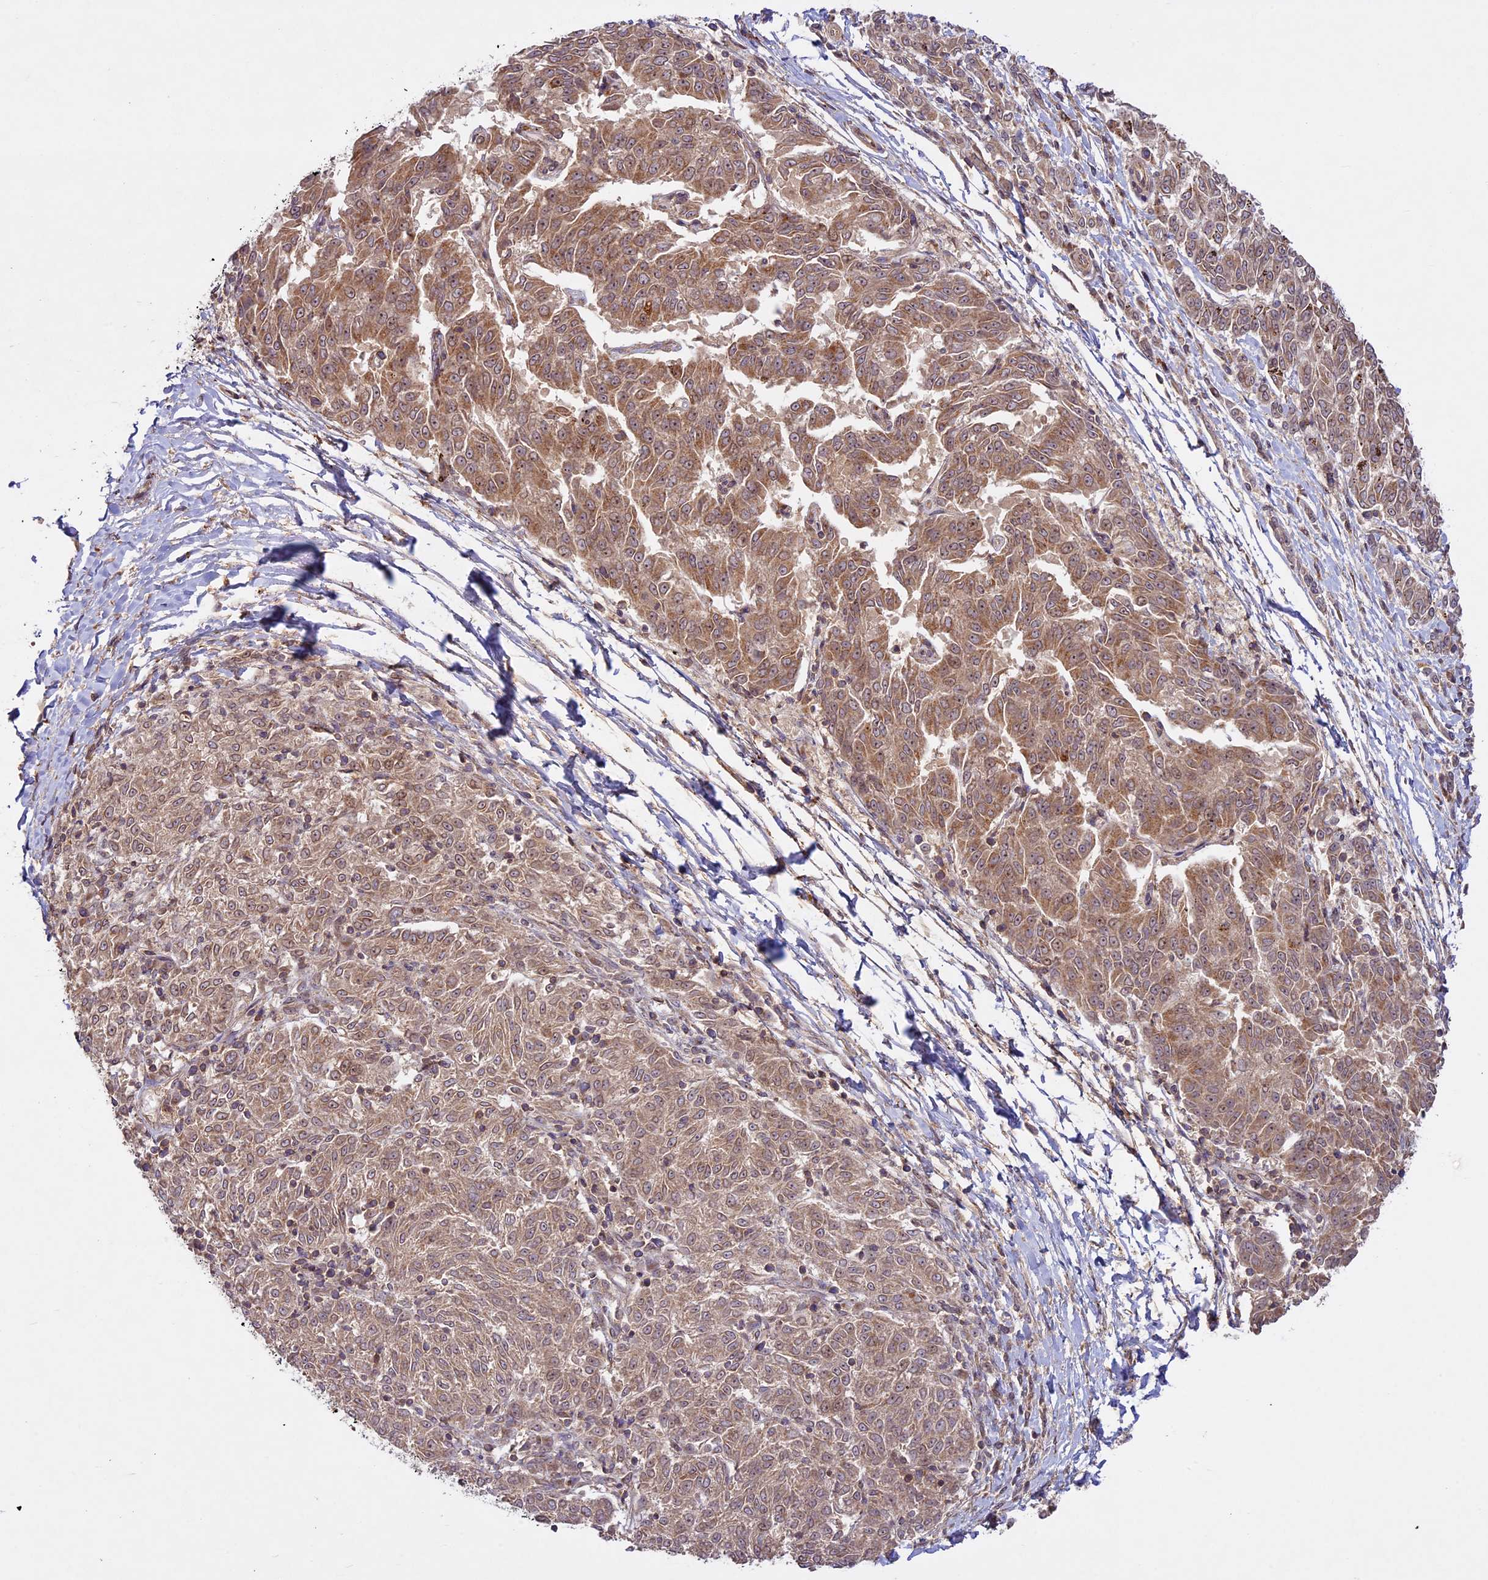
{"staining": {"intensity": "moderate", "quantity": "25%-75%", "location": "cytoplasmic/membranous"}, "tissue": "melanoma", "cell_type": "Tumor cells", "image_type": "cancer", "snomed": [{"axis": "morphology", "description": "Malignant melanoma, NOS"}, {"axis": "topography", "description": "Skin"}], "caption": "The photomicrograph shows a brown stain indicating the presence of a protein in the cytoplasmic/membranous of tumor cells in malignant melanoma.", "gene": "DGKH", "patient": {"sex": "female", "age": 72}}